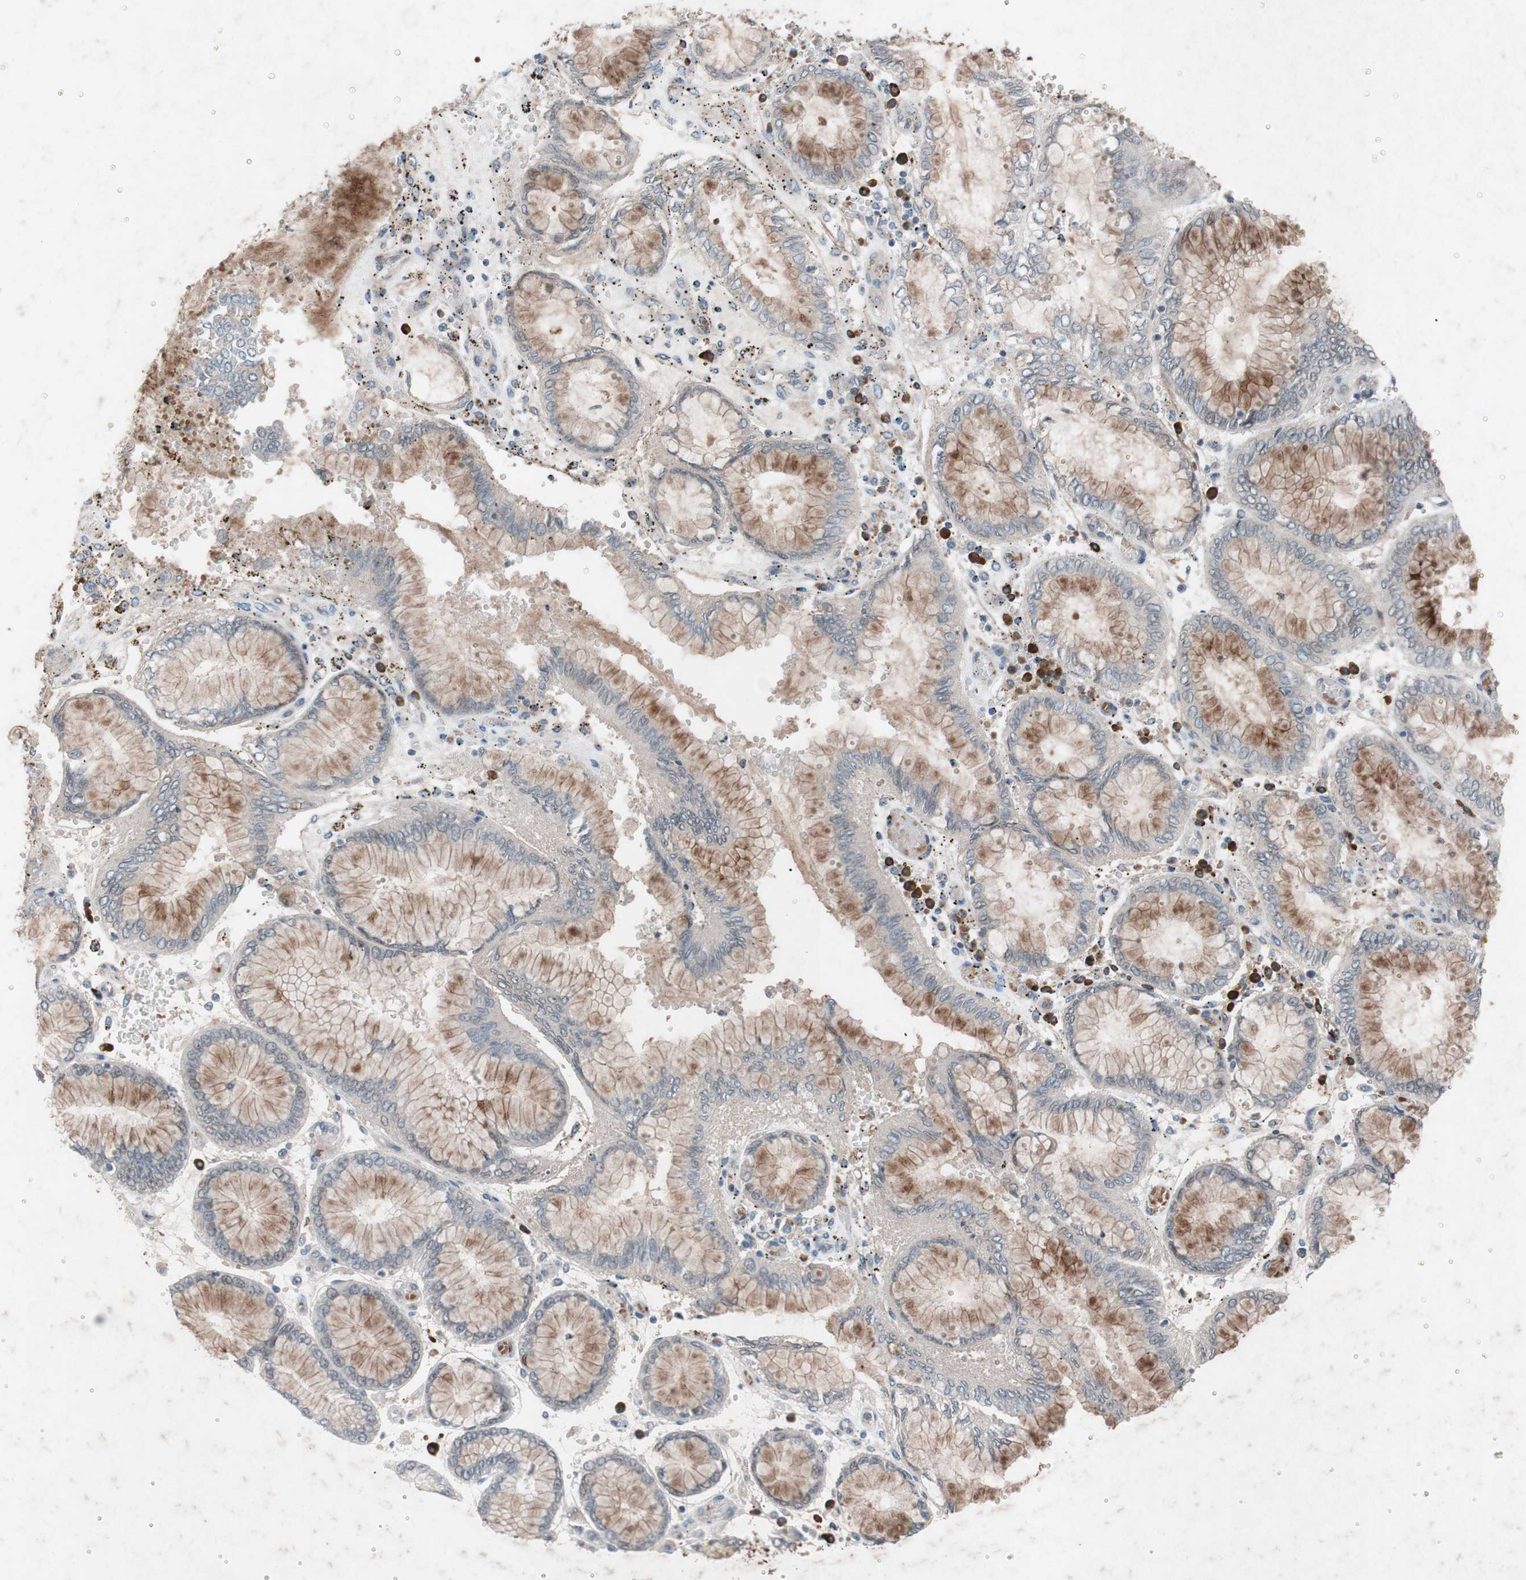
{"staining": {"intensity": "moderate", "quantity": "25%-75%", "location": "cytoplasmic/membranous"}, "tissue": "stomach cancer", "cell_type": "Tumor cells", "image_type": "cancer", "snomed": [{"axis": "morphology", "description": "Normal tissue, NOS"}, {"axis": "morphology", "description": "Adenocarcinoma, NOS"}, {"axis": "topography", "description": "Stomach, upper"}, {"axis": "topography", "description": "Stomach"}], "caption": "A medium amount of moderate cytoplasmic/membranous staining is identified in approximately 25%-75% of tumor cells in stomach adenocarcinoma tissue.", "gene": "GRB7", "patient": {"sex": "male", "age": 76}}